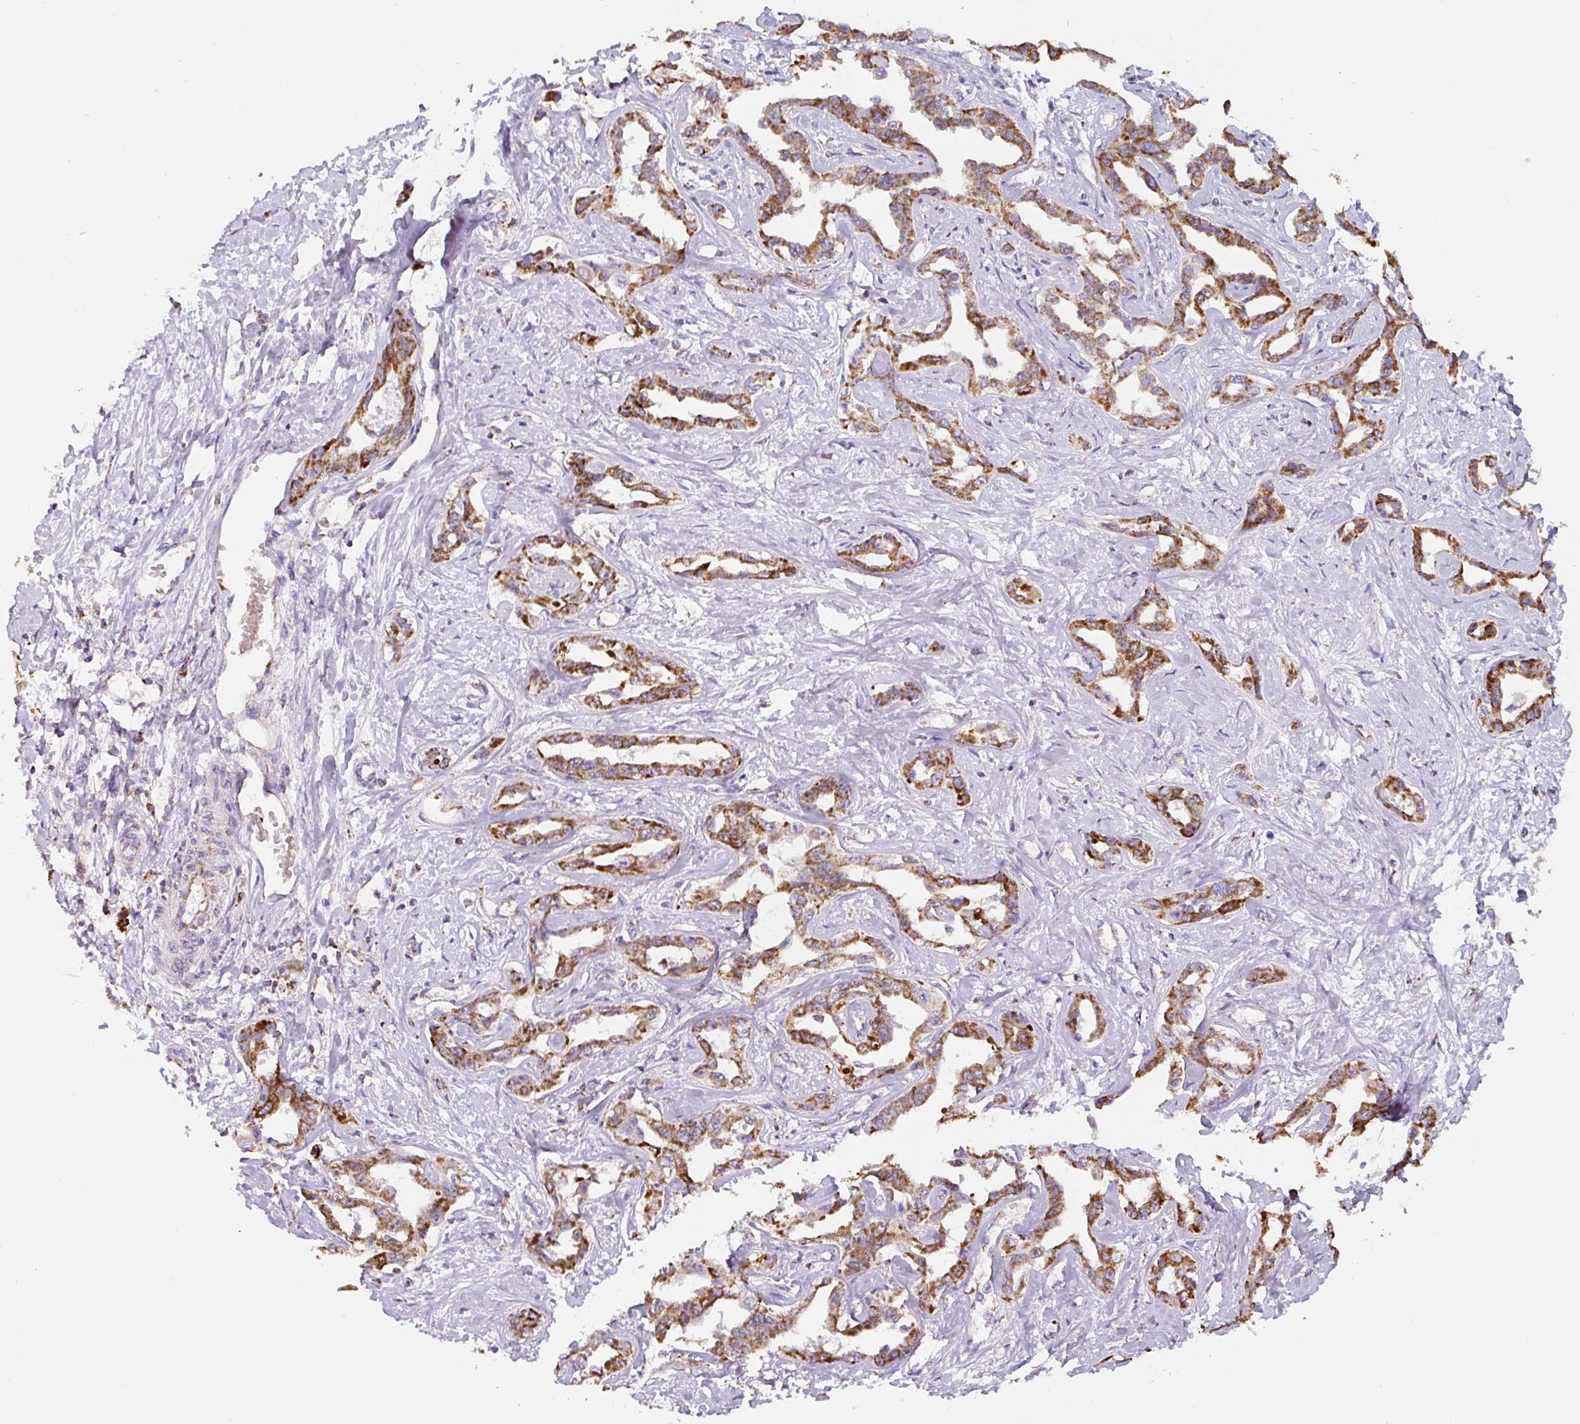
{"staining": {"intensity": "strong", "quantity": ">75%", "location": "cytoplasmic/membranous"}, "tissue": "liver cancer", "cell_type": "Tumor cells", "image_type": "cancer", "snomed": [{"axis": "morphology", "description": "Cholangiocarcinoma"}, {"axis": "topography", "description": "Liver"}], "caption": "High-magnification brightfield microscopy of cholangiocarcinoma (liver) stained with DAB (3,3'-diaminobenzidine) (brown) and counterstained with hematoxylin (blue). tumor cells exhibit strong cytoplasmic/membranous positivity is appreciated in approximately>75% of cells.", "gene": "MT-CO2", "patient": {"sex": "male", "age": 59}}